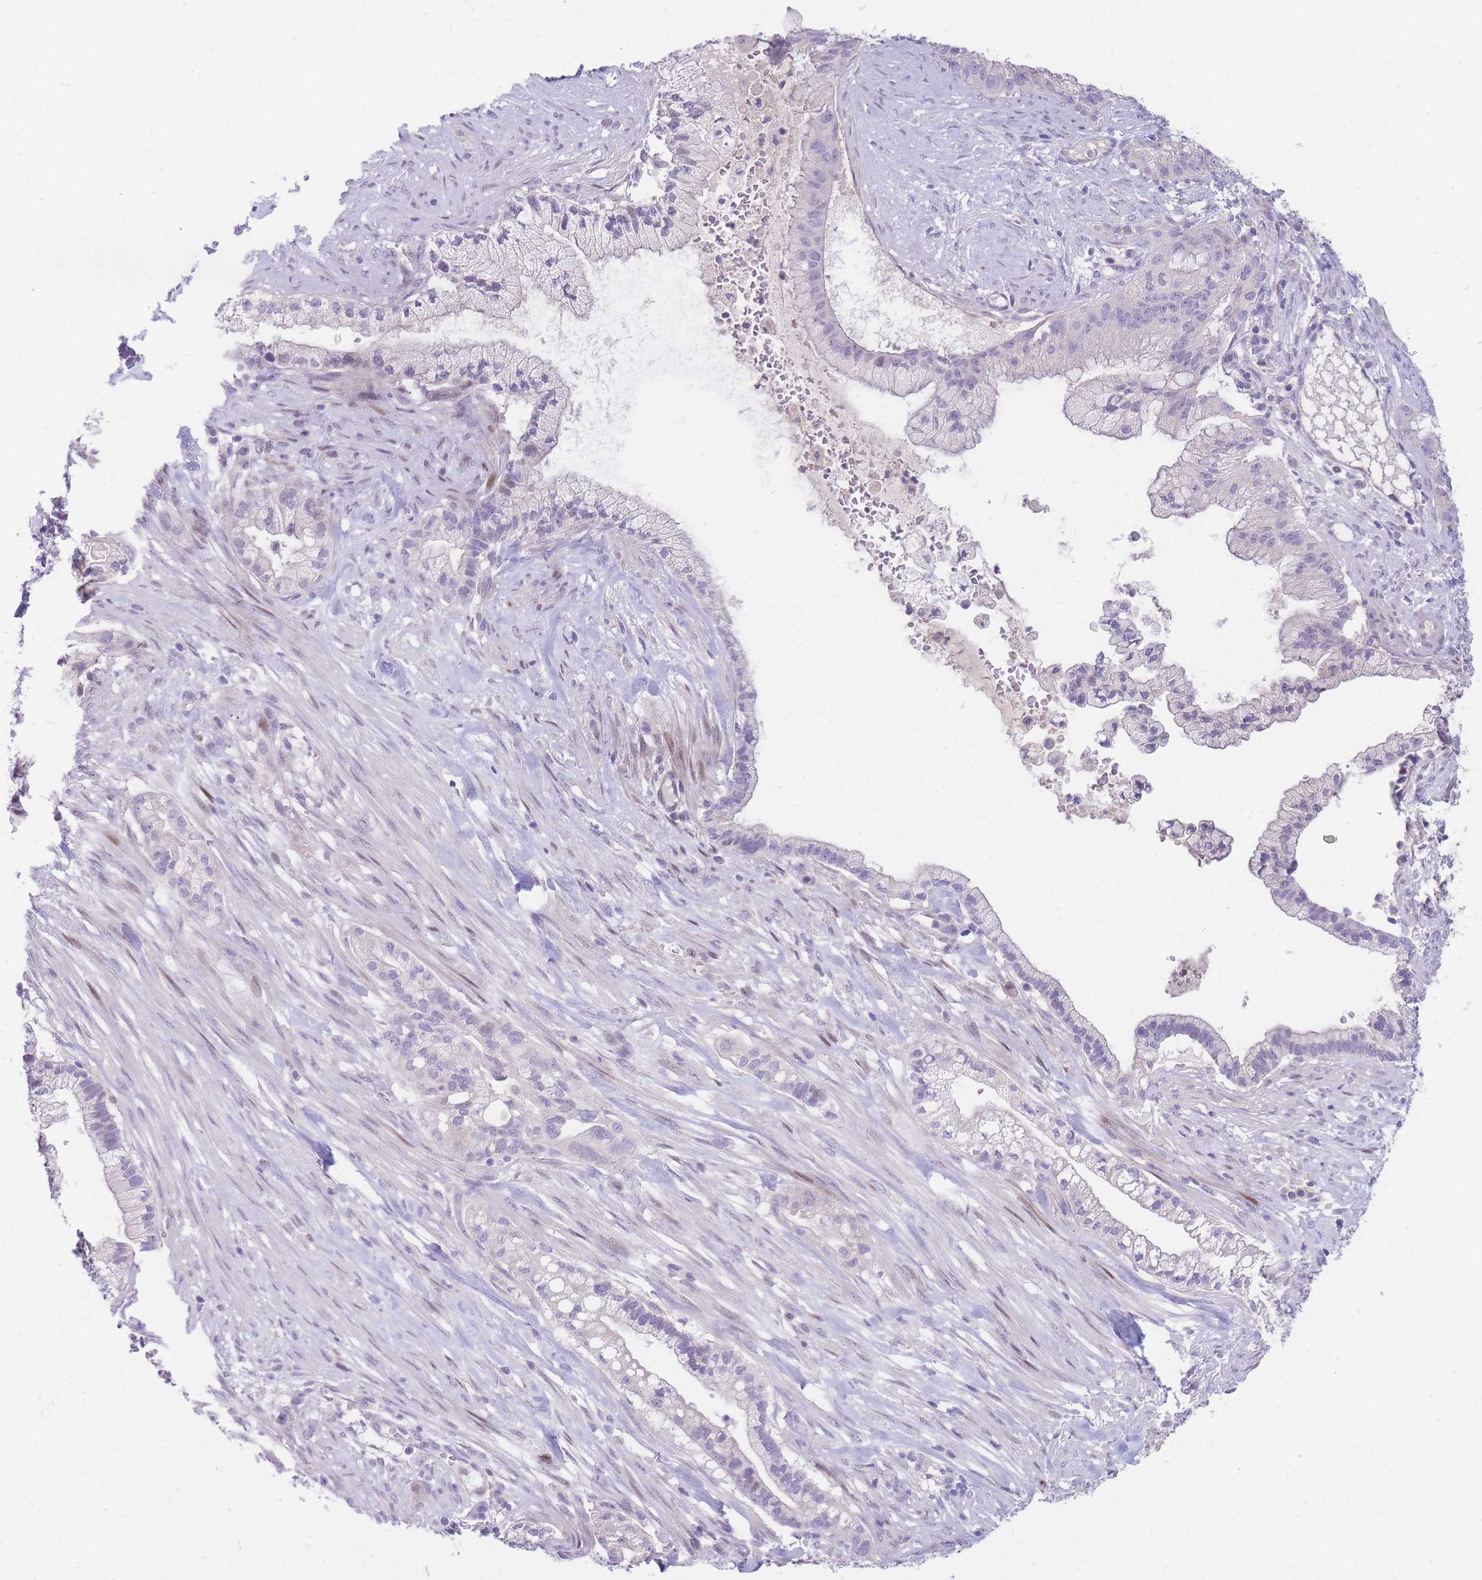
{"staining": {"intensity": "negative", "quantity": "none", "location": "none"}, "tissue": "pancreatic cancer", "cell_type": "Tumor cells", "image_type": "cancer", "snomed": [{"axis": "morphology", "description": "Adenocarcinoma, NOS"}, {"axis": "topography", "description": "Pancreas"}], "caption": "This is a photomicrograph of IHC staining of pancreatic cancer (adenocarcinoma), which shows no positivity in tumor cells.", "gene": "SHCBP1", "patient": {"sex": "male", "age": 44}}